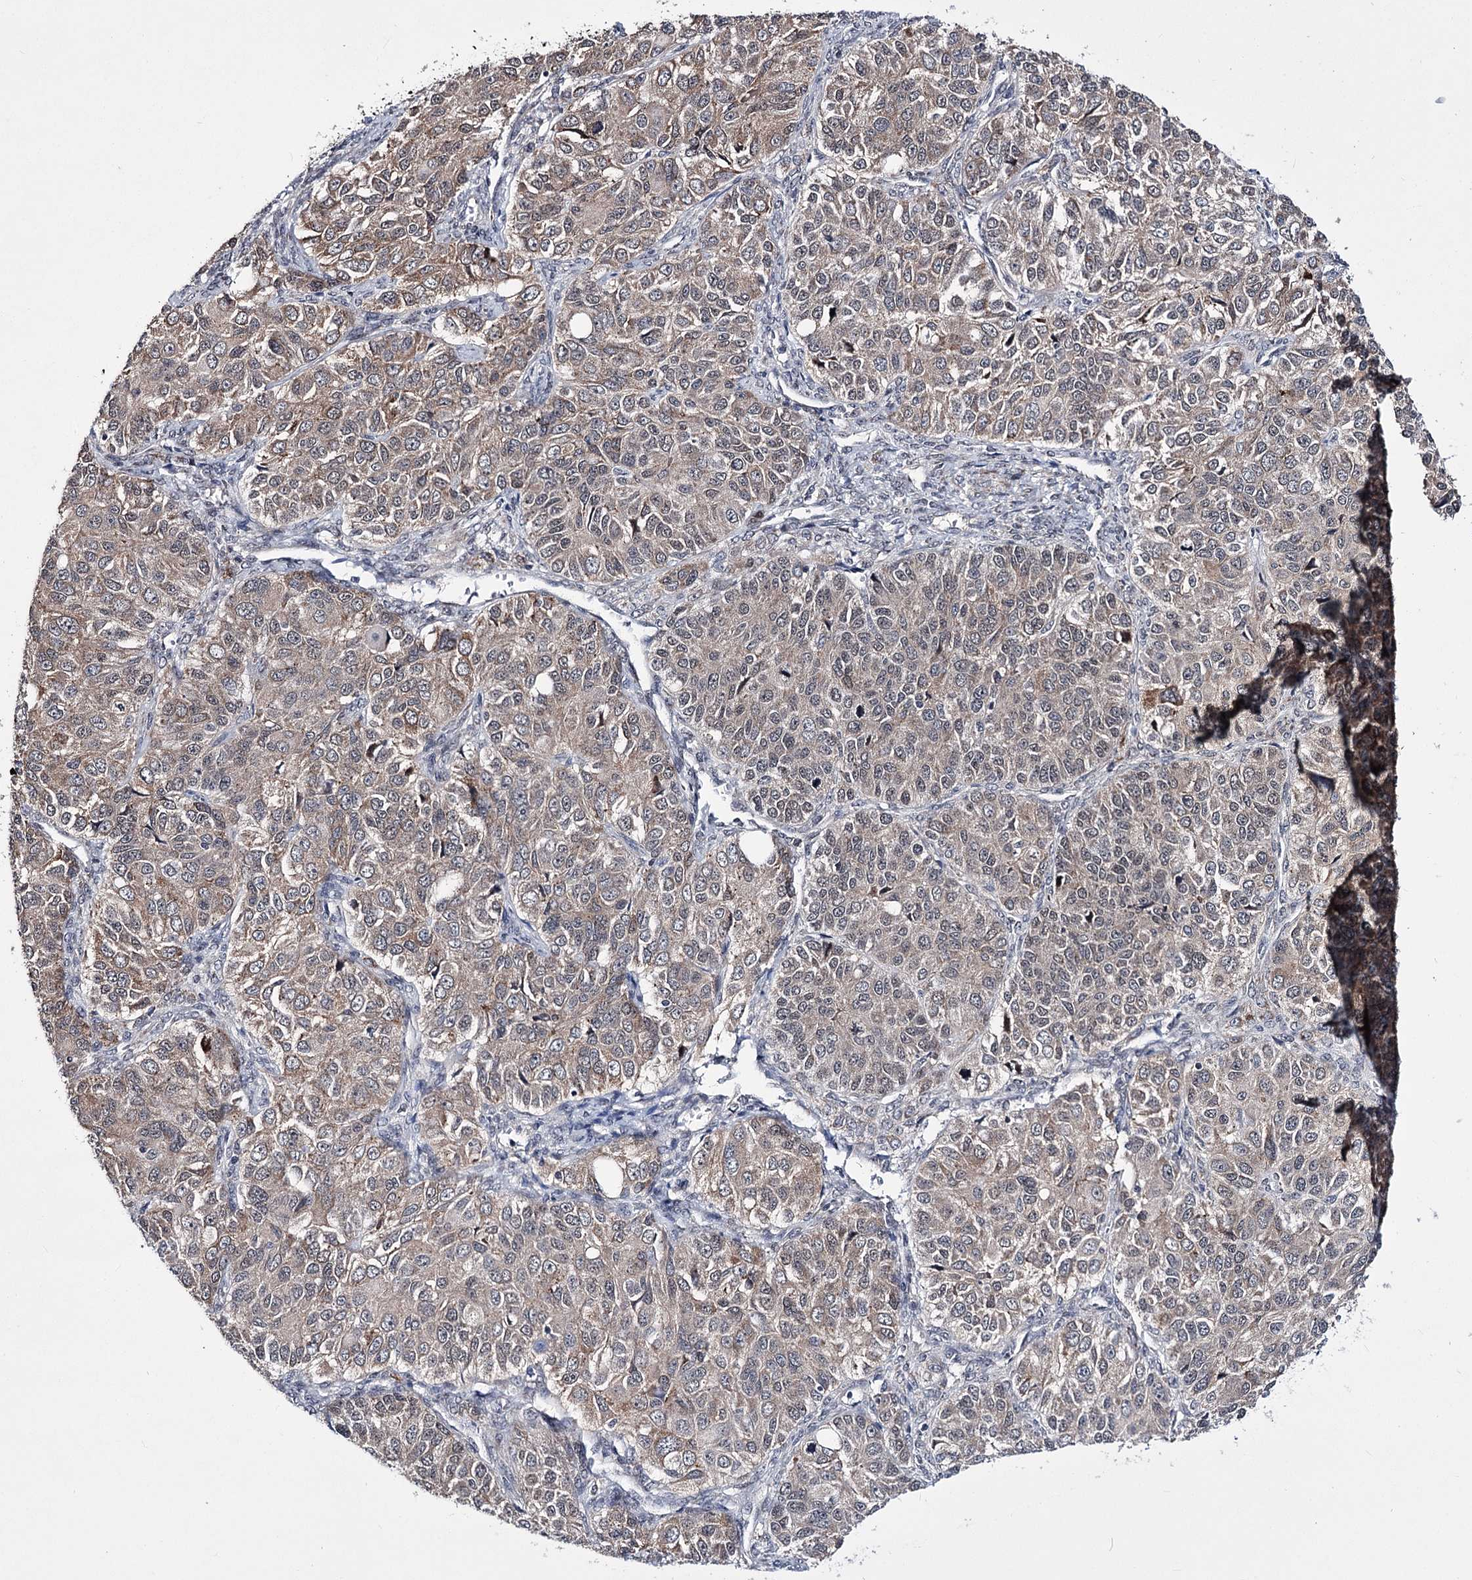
{"staining": {"intensity": "weak", "quantity": ">75%", "location": "cytoplasmic/membranous"}, "tissue": "ovarian cancer", "cell_type": "Tumor cells", "image_type": "cancer", "snomed": [{"axis": "morphology", "description": "Carcinoma, endometroid"}, {"axis": "topography", "description": "Ovary"}], "caption": "High-power microscopy captured an immunohistochemistry micrograph of ovarian cancer (endometroid carcinoma), revealing weak cytoplasmic/membranous positivity in about >75% of tumor cells. The staining was performed using DAB (3,3'-diaminobenzidine), with brown indicating positive protein expression. Nuclei are stained blue with hematoxylin.", "gene": "PPRC1", "patient": {"sex": "female", "age": 51}}